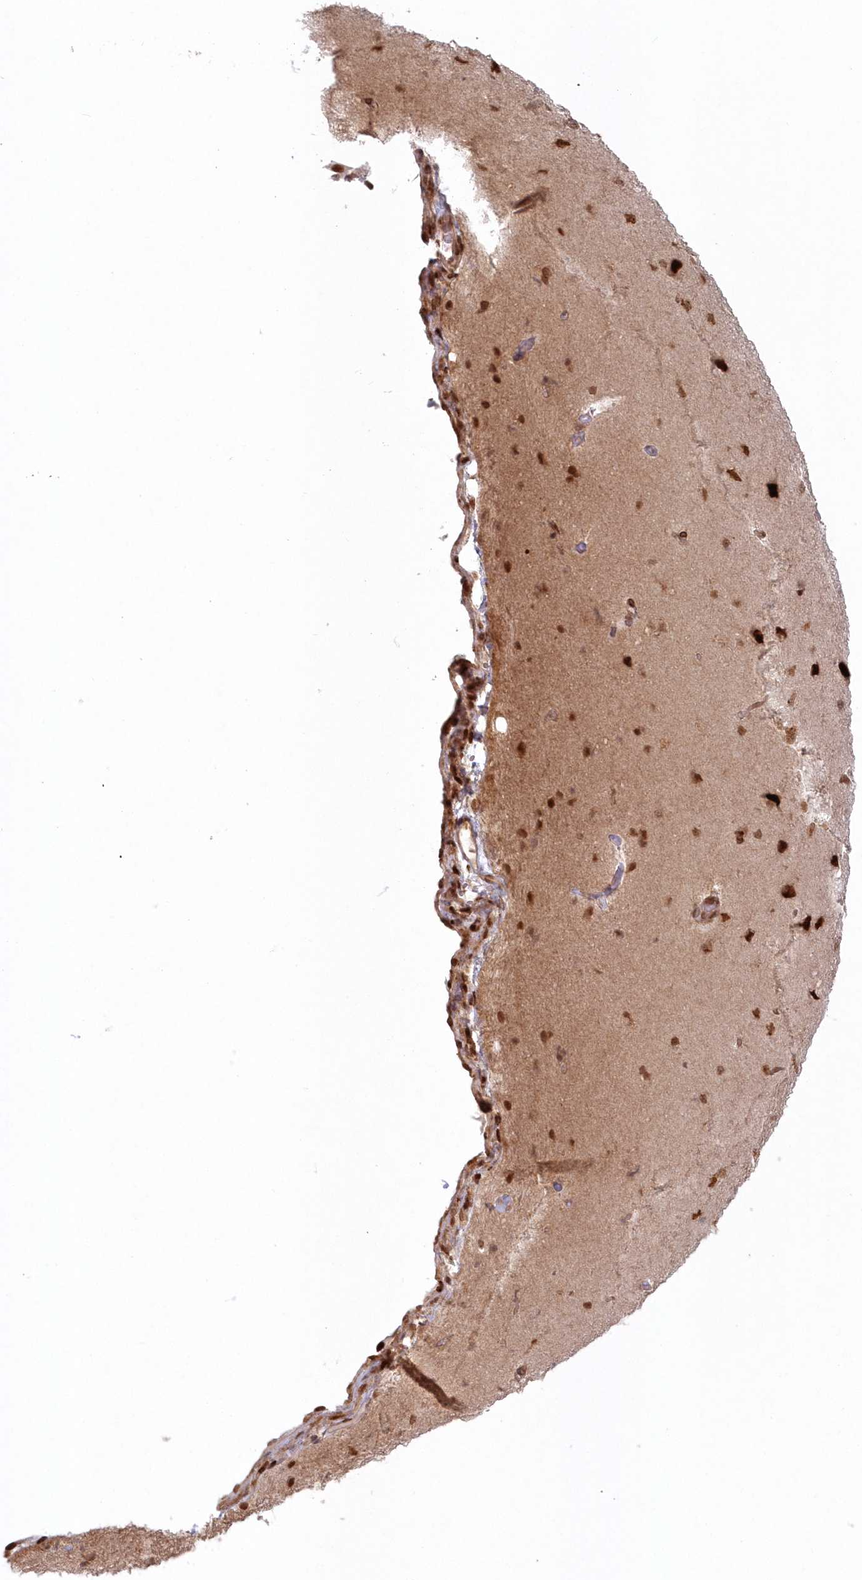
{"staining": {"intensity": "moderate", "quantity": ">75%", "location": "nuclear"}, "tissue": "cerebral cortex", "cell_type": "Endothelial cells", "image_type": "normal", "snomed": [{"axis": "morphology", "description": "Normal tissue, NOS"}, {"axis": "topography", "description": "Cerebral cortex"}], "caption": "Immunohistochemistry (IHC) histopathology image of benign human cerebral cortex stained for a protein (brown), which shows medium levels of moderate nuclear expression in approximately >75% of endothelial cells.", "gene": "TOGARAM2", "patient": {"sex": "male", "age": 62}}